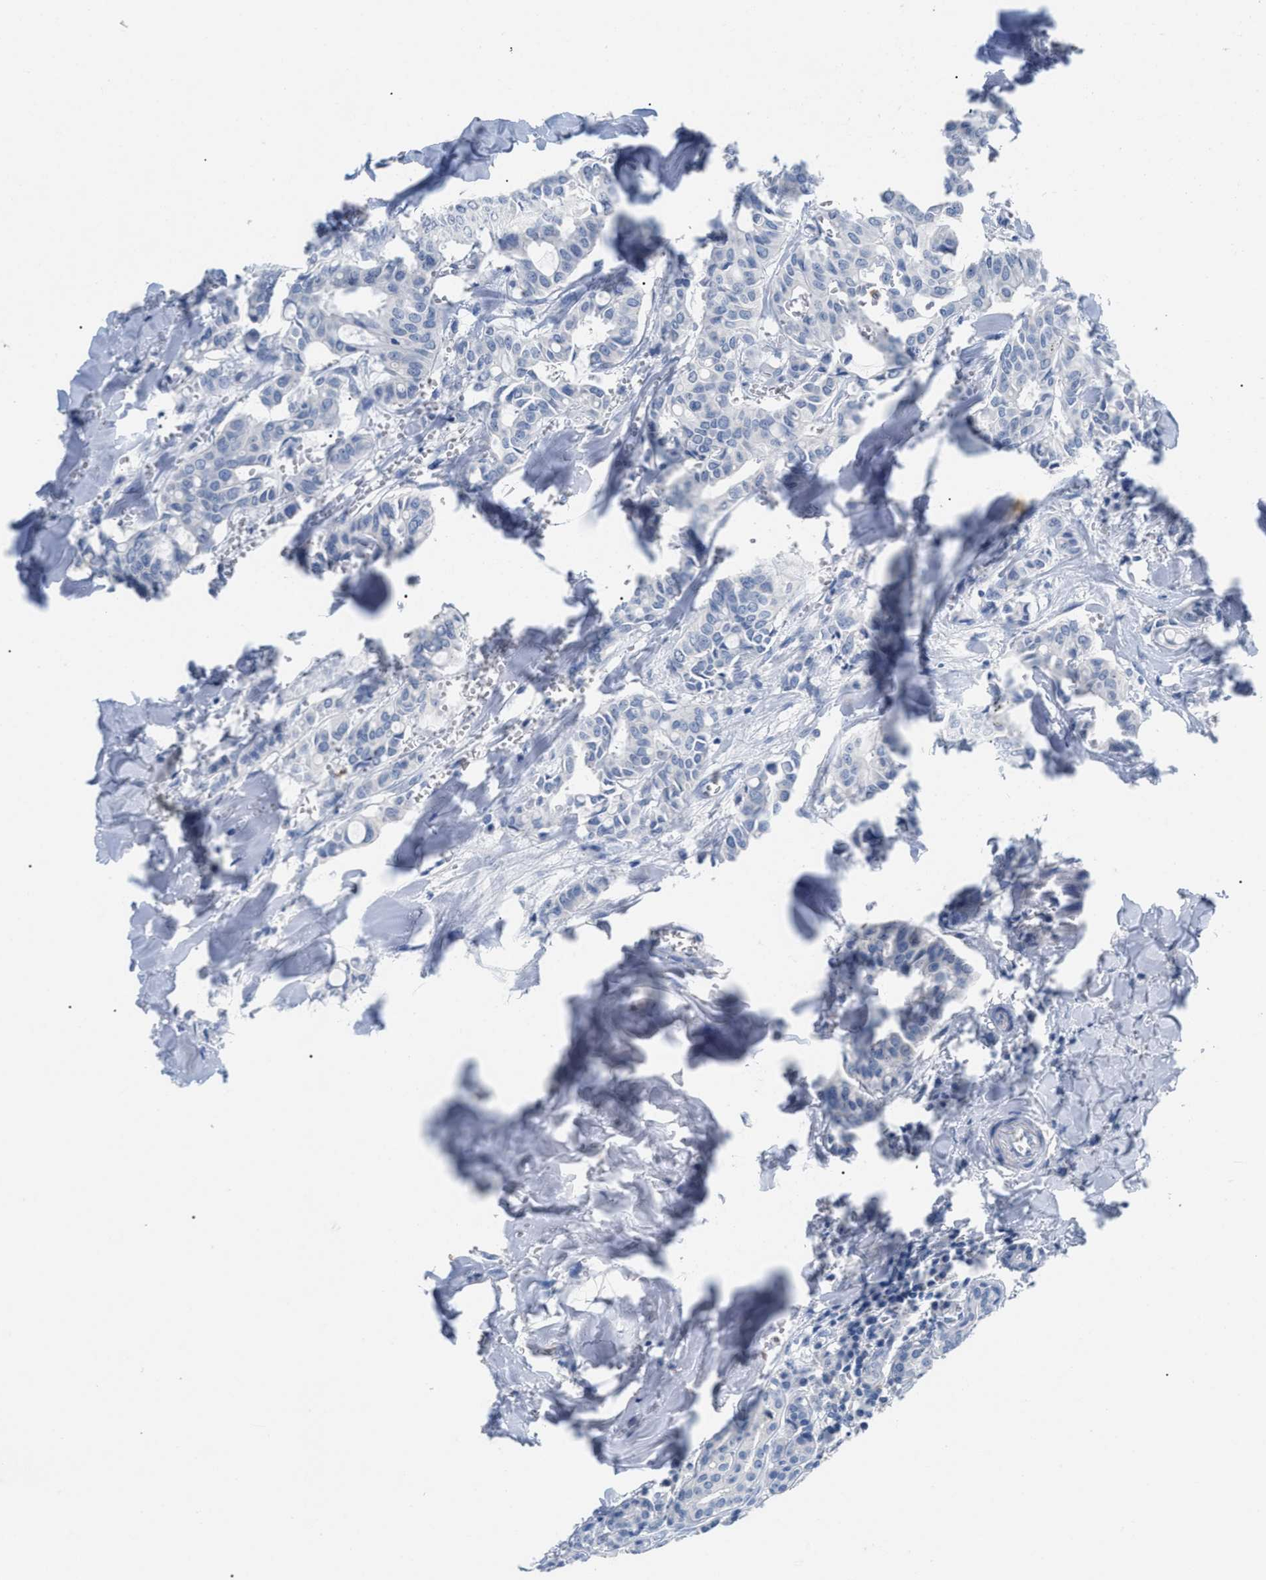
{"staining": {"intensity": "negative", "quantity": "none", "location": "none"}, "tissue": "head and neck cancer", "cell_type": "Tumor cells", "image_type": "cancer", "snomed": [{"axis": "morphology", "description": "Adenocarcinoma, NOS"}, {"axis": "topography", "description": "Salivary gland"}, {"axis": "topography", "description": "Head-Neck"}], "caption": "DAB immunohistochemical staining of human adenocarcinoma (head and neck) displays no significant positivity in tumor cells.", "gene": "CR1", "patient": {"sex": "female", "age": 59}}